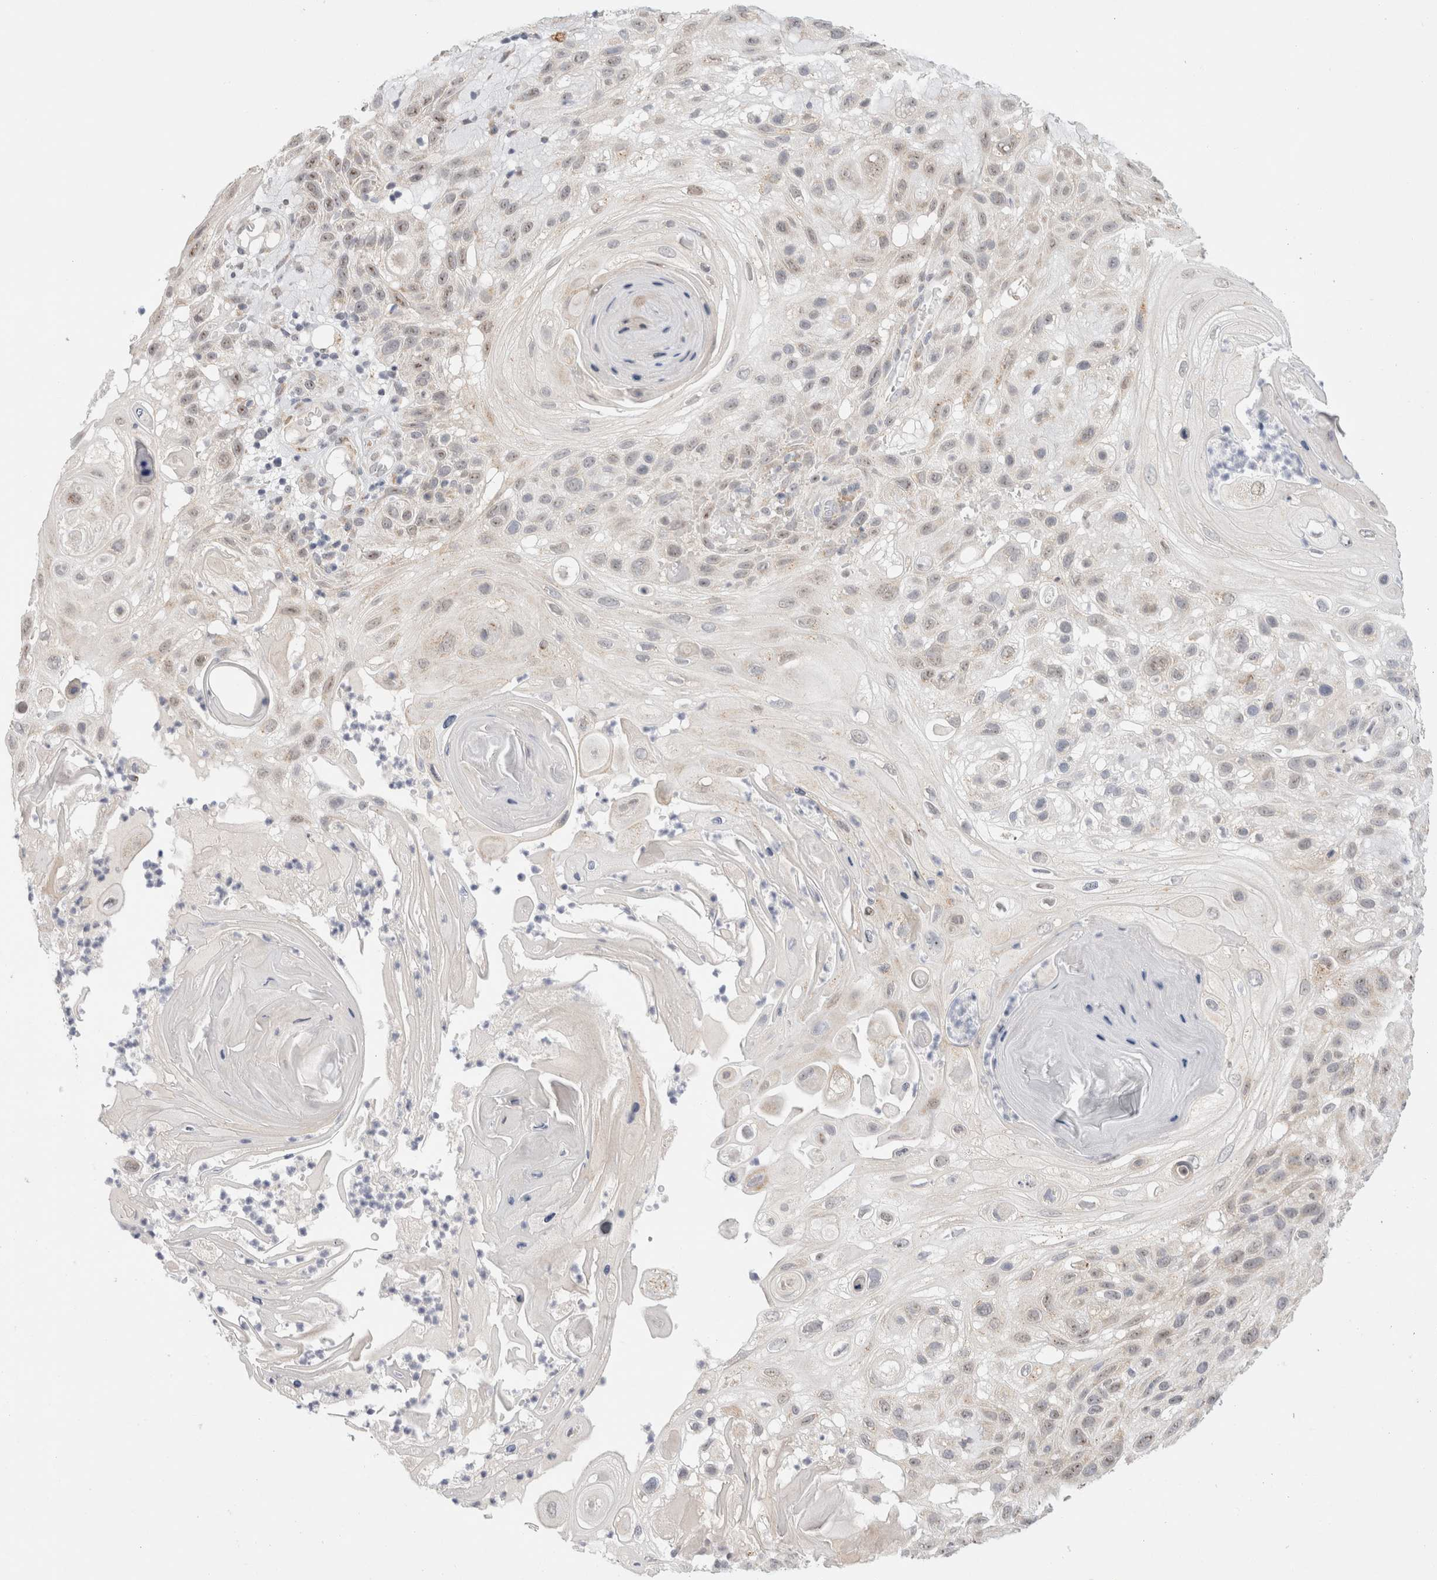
{"staining": {"intensity": "weak", "quantity": "<25%", "location": "cytoplasmic/membranous,nuclear"}, "tissue": "skin cancer", "cell_type": "Tumor cells", "image_type": "cancer", "snomed": [{"axis": "morphology", "description": "Normal tissue, NOS"}, {"axis": "morphology", "description": "Squamous cell carcinoma, NOS"}, {"axis": "topography", "description": "Skin"}], "caption": "An image of human squamous cell carcinoma (skin) is negative for staining in tumor cells.", "gene": "TRMT1L", "patient": {"sex": "female", "age": 96}}